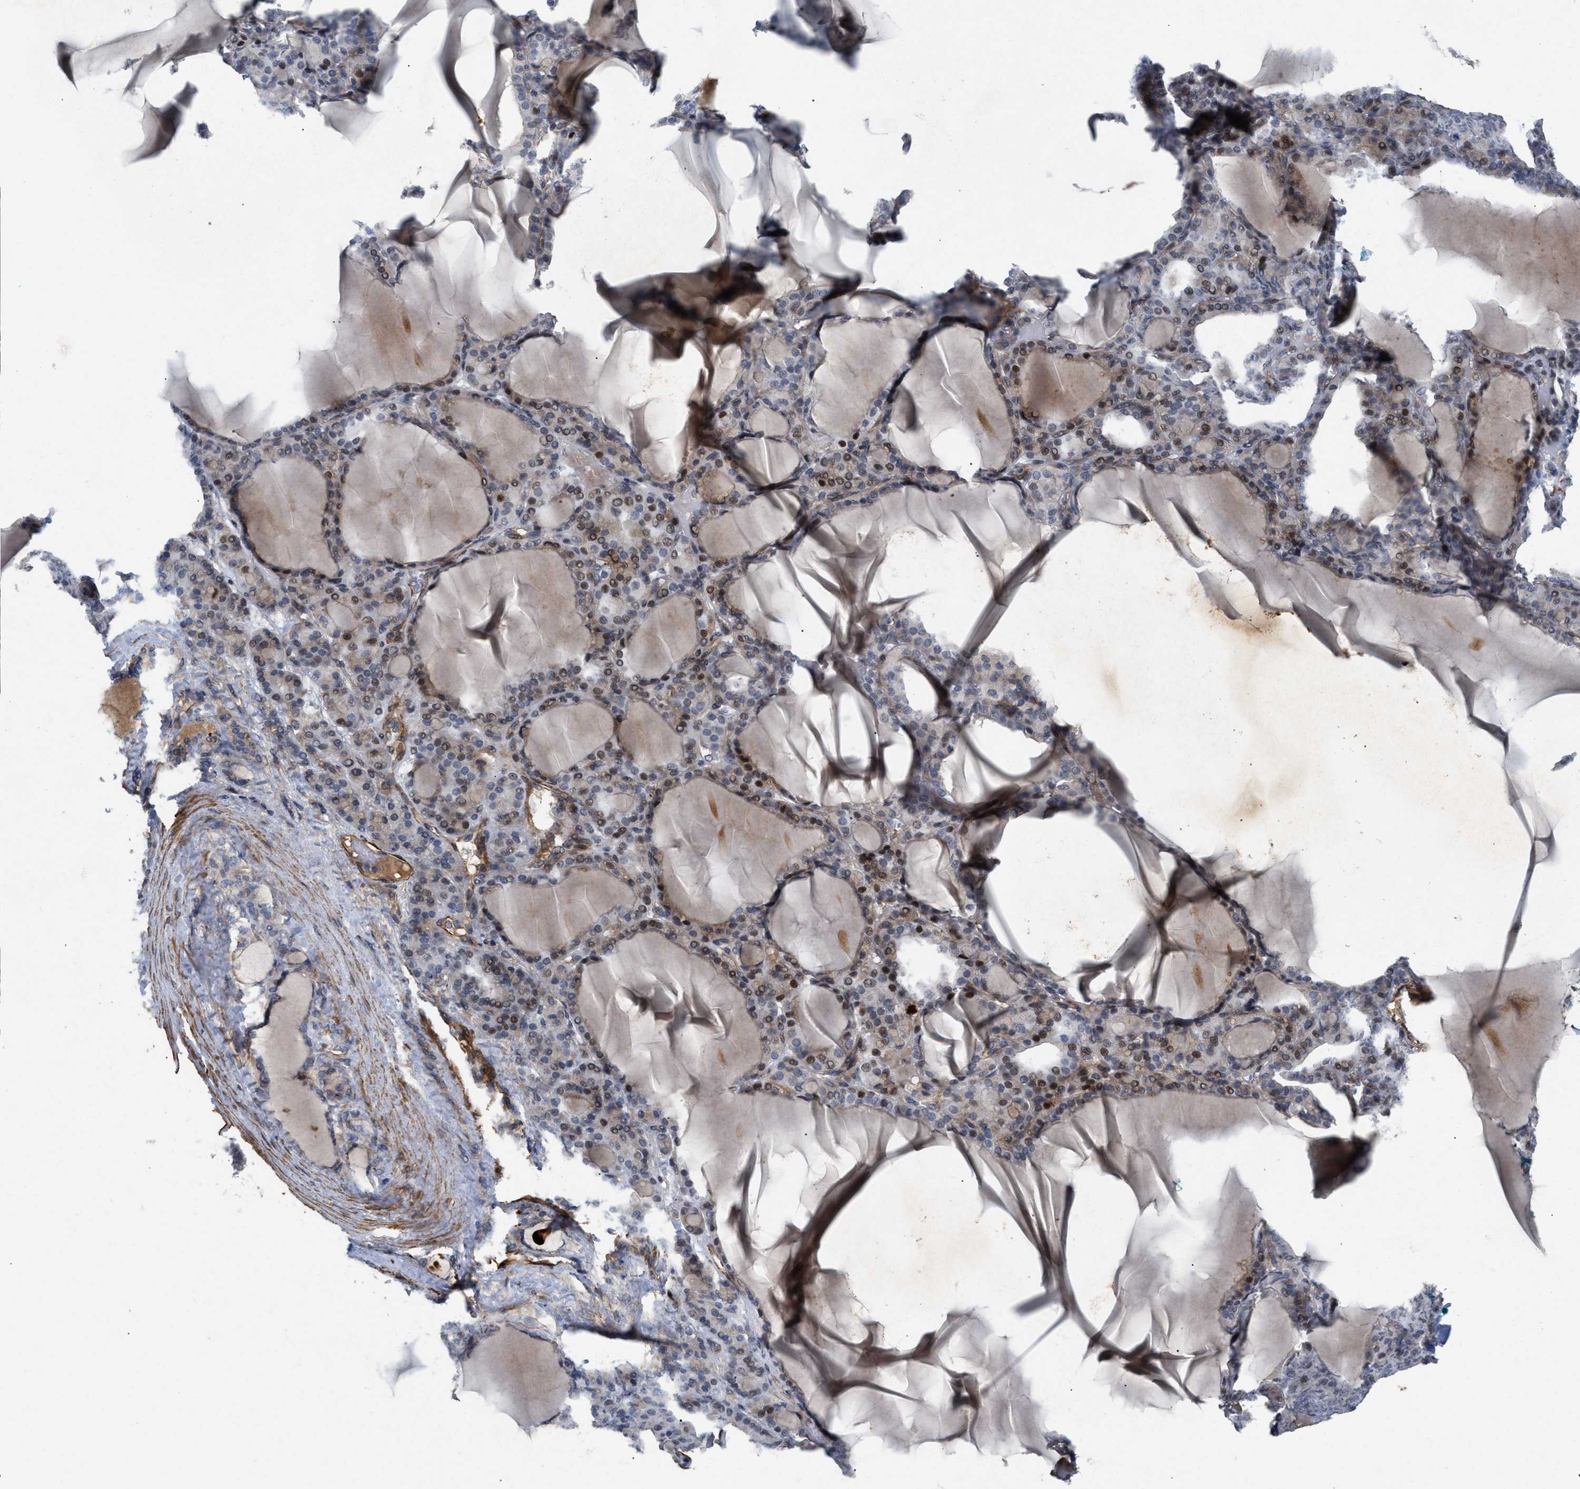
{"staining": {"intensity": "moderate", "quantity": "<25%", "location": "nuclear"}, "tissue": "thyroid gland", "cell_type": "Glandular cells", "image_type": "normal", "snomed": [{"axis": "morphology", "description": "Normal tissue, NOS"}, {"axis": "topography", "description": "Thyroid gland"}], "caption": "DAB (3,3'-diaminobenzidine) immunohistochemical staining of benign human thyroid gland shows moderate nuclear protein staining in approximately <25% of glandular cells.", "gene": "ST6GALNAC6", "patient": {"sex": "female", "age": 28}}